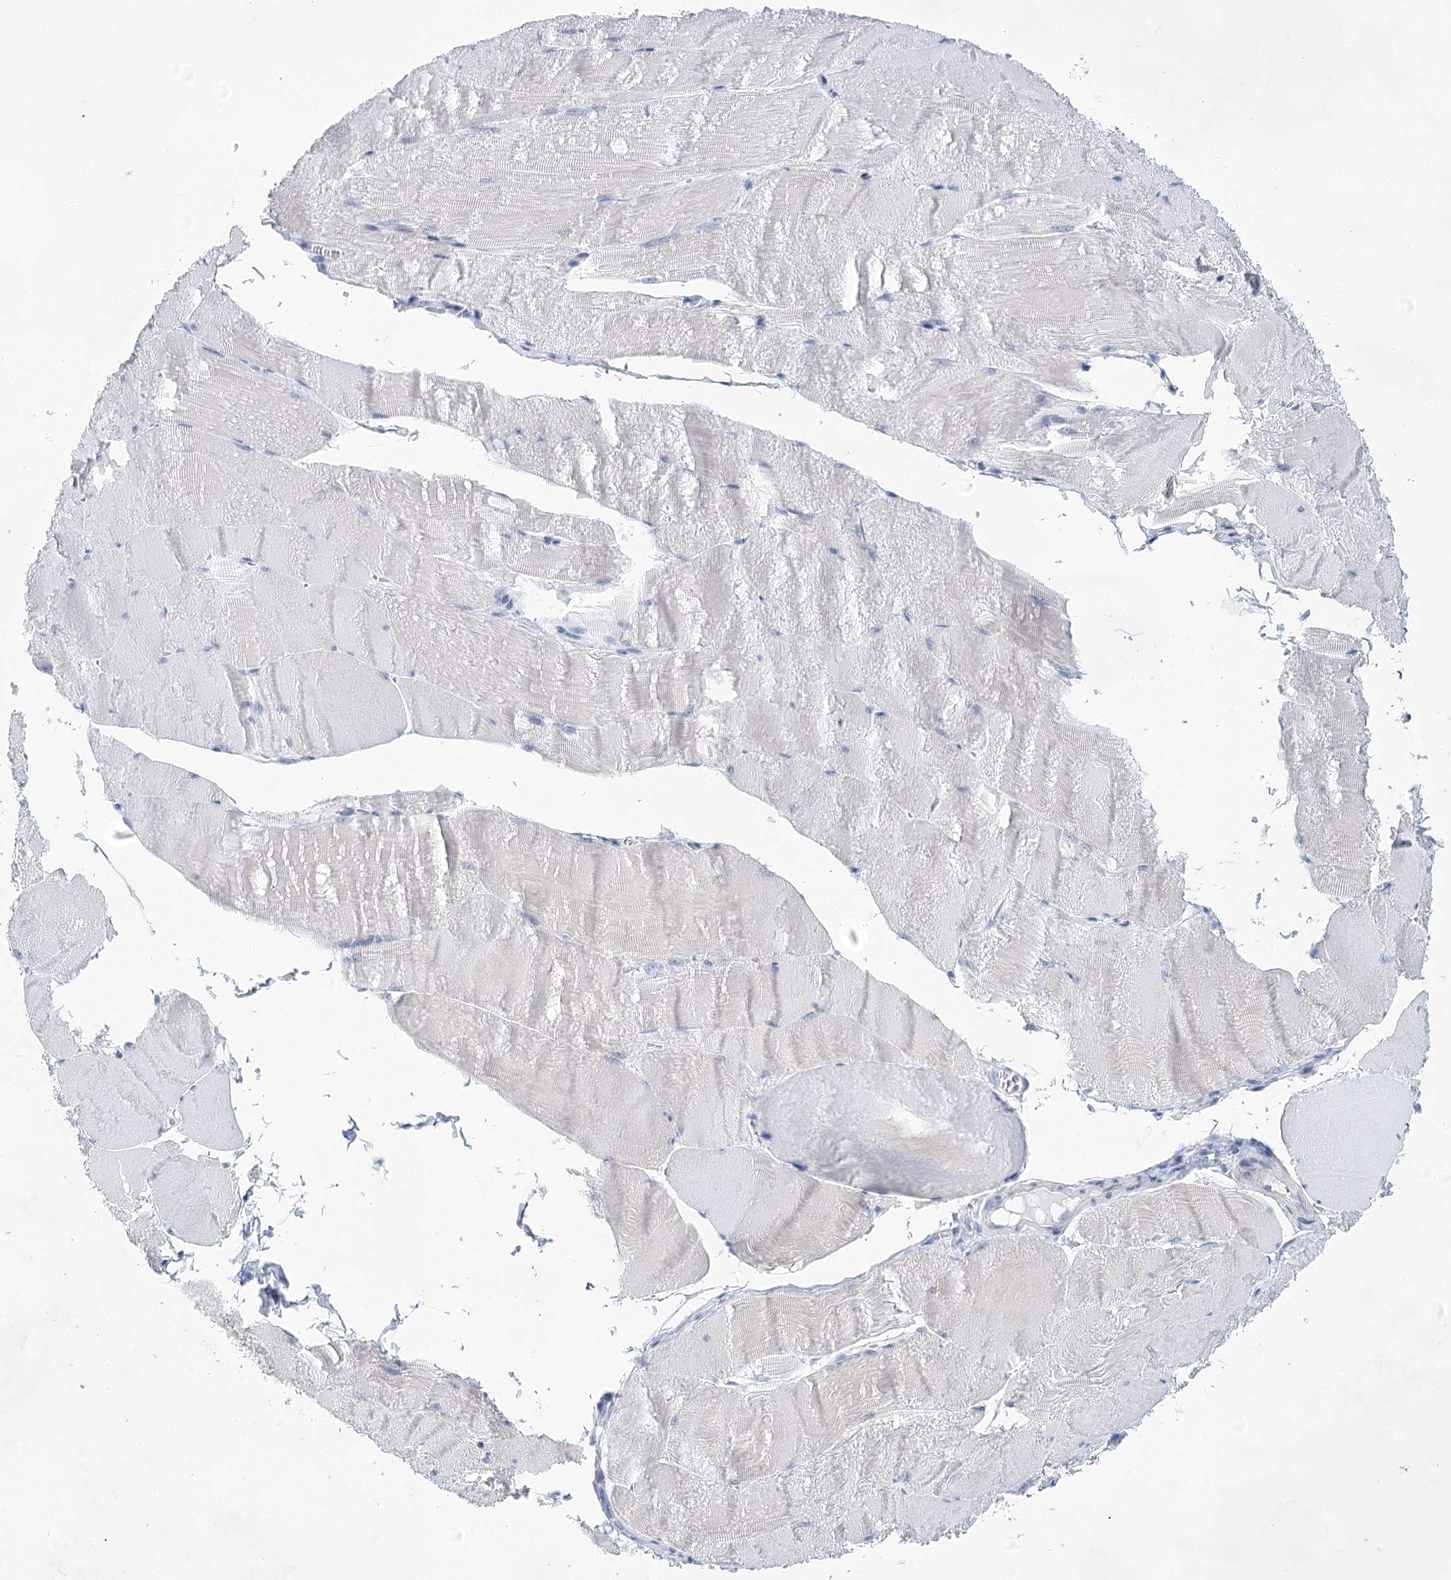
{"staining": {"intensity": "weak", "quantity": "<25%", "location": "cytoplasmic/membranous"}, "tissue": "skeletal muscle", "cell_type": "Myocytes", "image_type": "normal", "snomed": [{"axis": "morphology", "description": "Normal tissue, NOS"}, {"axis": "morphology", "description": "Basal cell carcinoma"}, {"axis": "topography", "description": "Skeletal muscle"}], "caption": "The micrograph exhibits no significant staining in myocytes of skeletal muscle. The staining is performed using DAB brown chromogen with nuclei counter-stained in using hematoxylin.", "gene": "LALBA", "patient": {"sex": "female", "age": 64}}